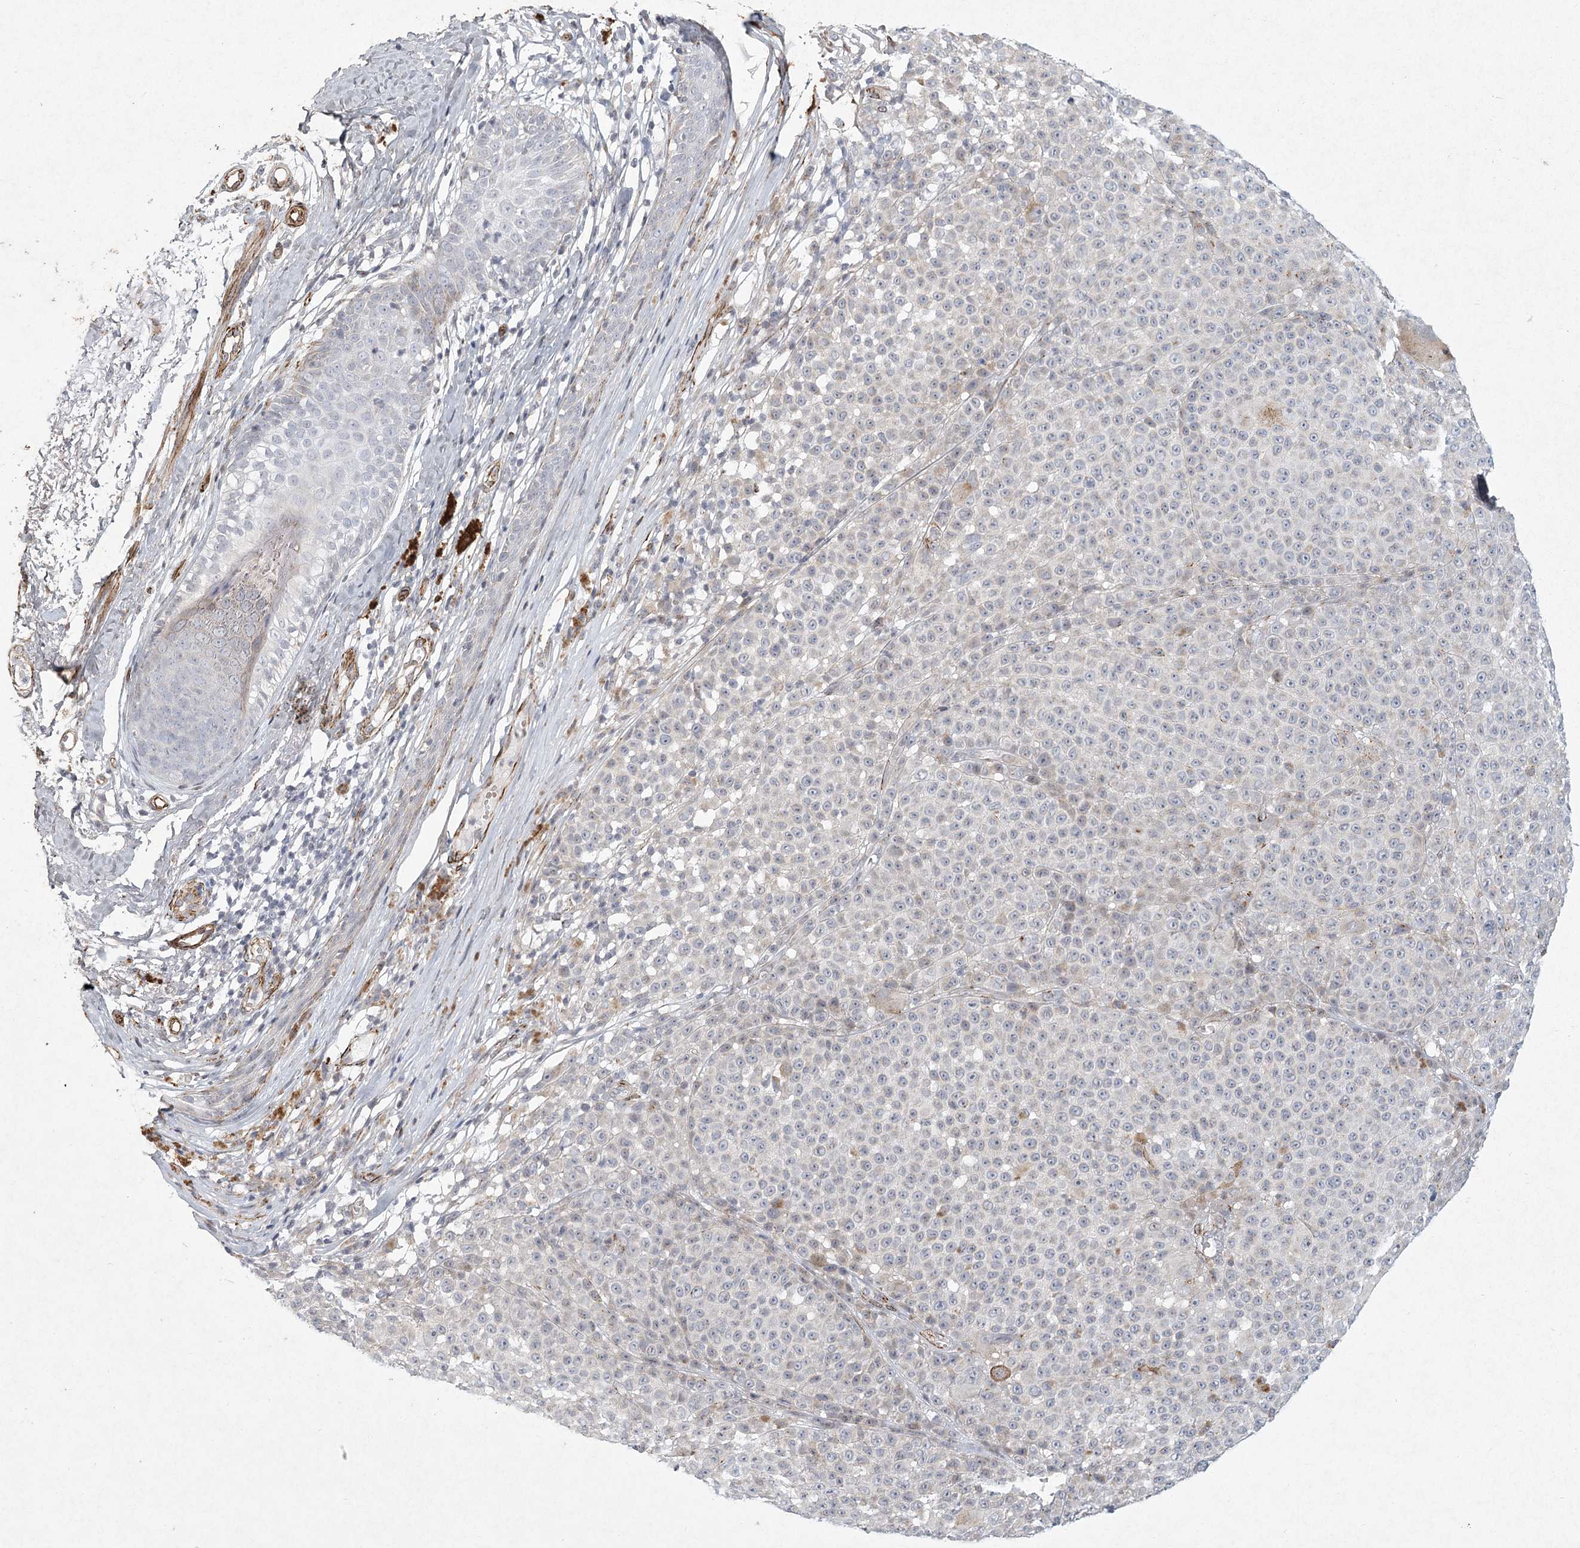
{"staining": {"intensity": "negative", "quantity": "none", "location": "none"}, "tissue": "melanoma", "cell_type": "Tumor cells", "image_type": "cancer", "snomed": [{"axis": "morphology", "description": "Malignant melanoma, NOS"}, {"axis": "topography", "description": "Skin"}], "caption": "Malignant melanoma was stained to show a protein in brown. There is no significant staining in tumor cells.", "gene": "MEPE", "patient": {"sex": "female", "age": 94}}